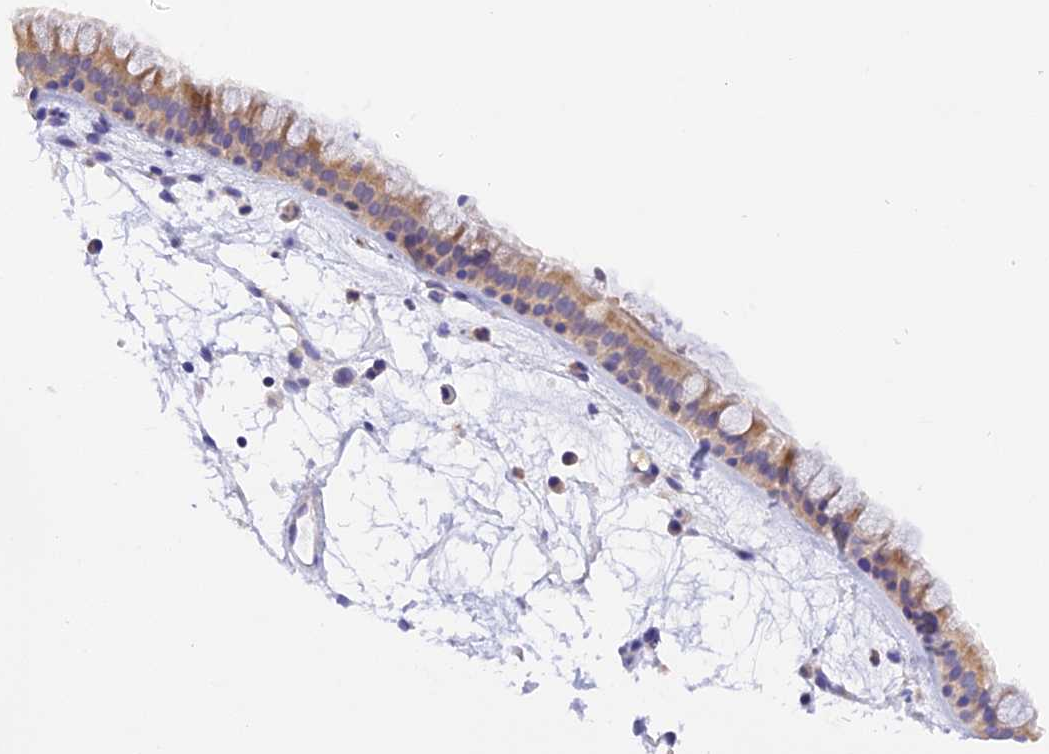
{"staining": {"intensity": "weak", "quantity": "25%-75%", "location": "cytoplasmic/membranous"}, "tissue": "nasopharynx", "cell_type": "Respiratory epithelial cells", "image_type": "normal", "snomed": [{"axis": "morphology", "description": "Normal tissue, NOS"}, {"axis": "topography", "description": "Nasopharynx"}], "caption": "The image demonstrates staining of benign nasopharynx, revealing weak cytoplasmic/membranous protein staining (brown color) within respiratory epithelial cells. Nuclei are stained in blue.", "gene": "TRIM3", "patient": {"sex": "male", "age": 82}}